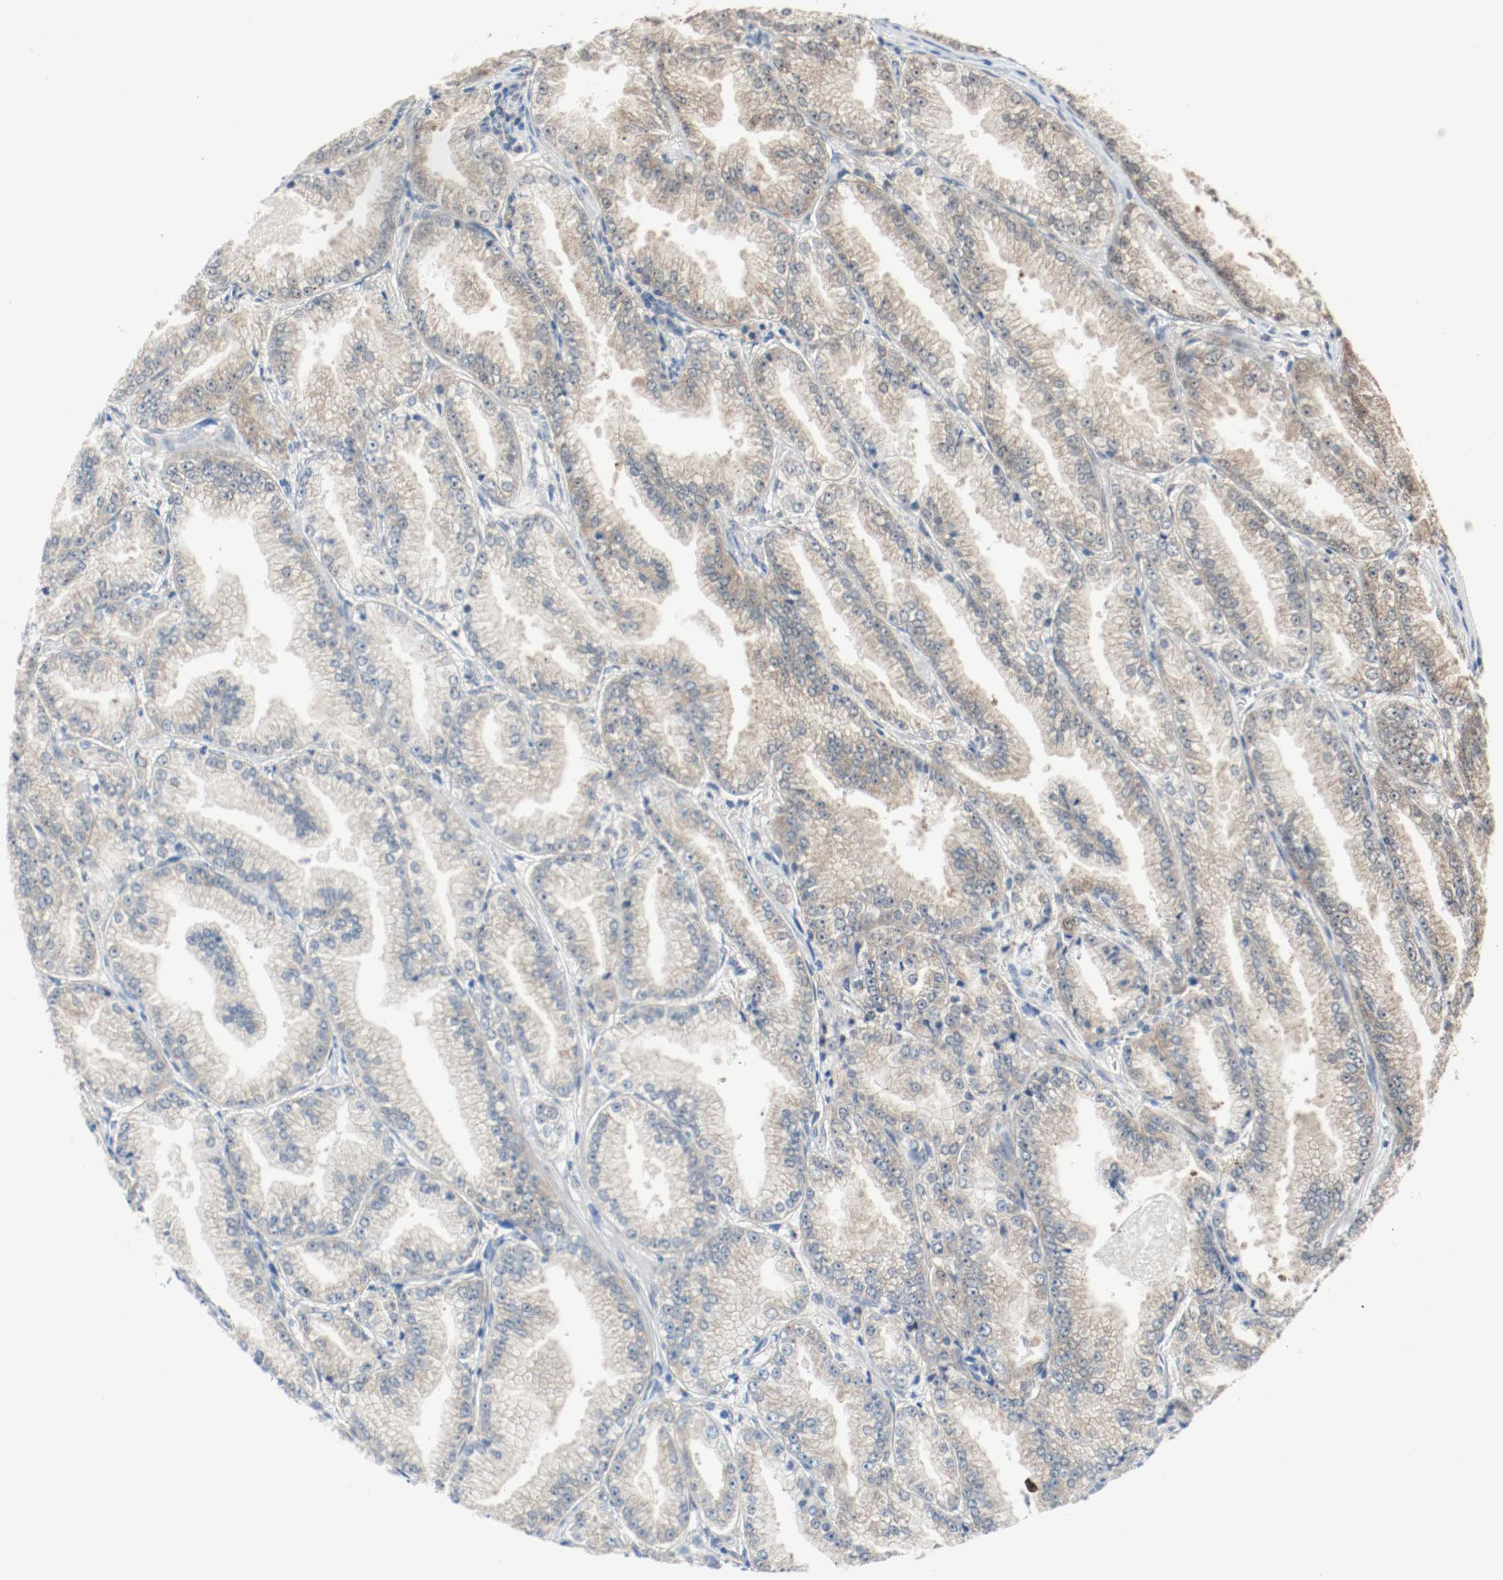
{"staining": {"intensity": "weak", "quantity": ">75%", "location": "cytoplasmic/membranous,nuclear"}, "tissue": "prostate cancer", "cell_type": "Tumor cells", "image_type": "cancer", "snomed": [{"axis": "morphology", "description": "Adenocarcinoma, High grade"}, {"axis": "topography", "description": "Prostate"}], "caption": "Brown immunohistochemical staining in prostate cancer shows weak cytoplasmic/membranous and nuclear expression in approximately >75% of tumor cells.", "gene": "PPME1", "patient": {"sex": "male", "age": 61}}